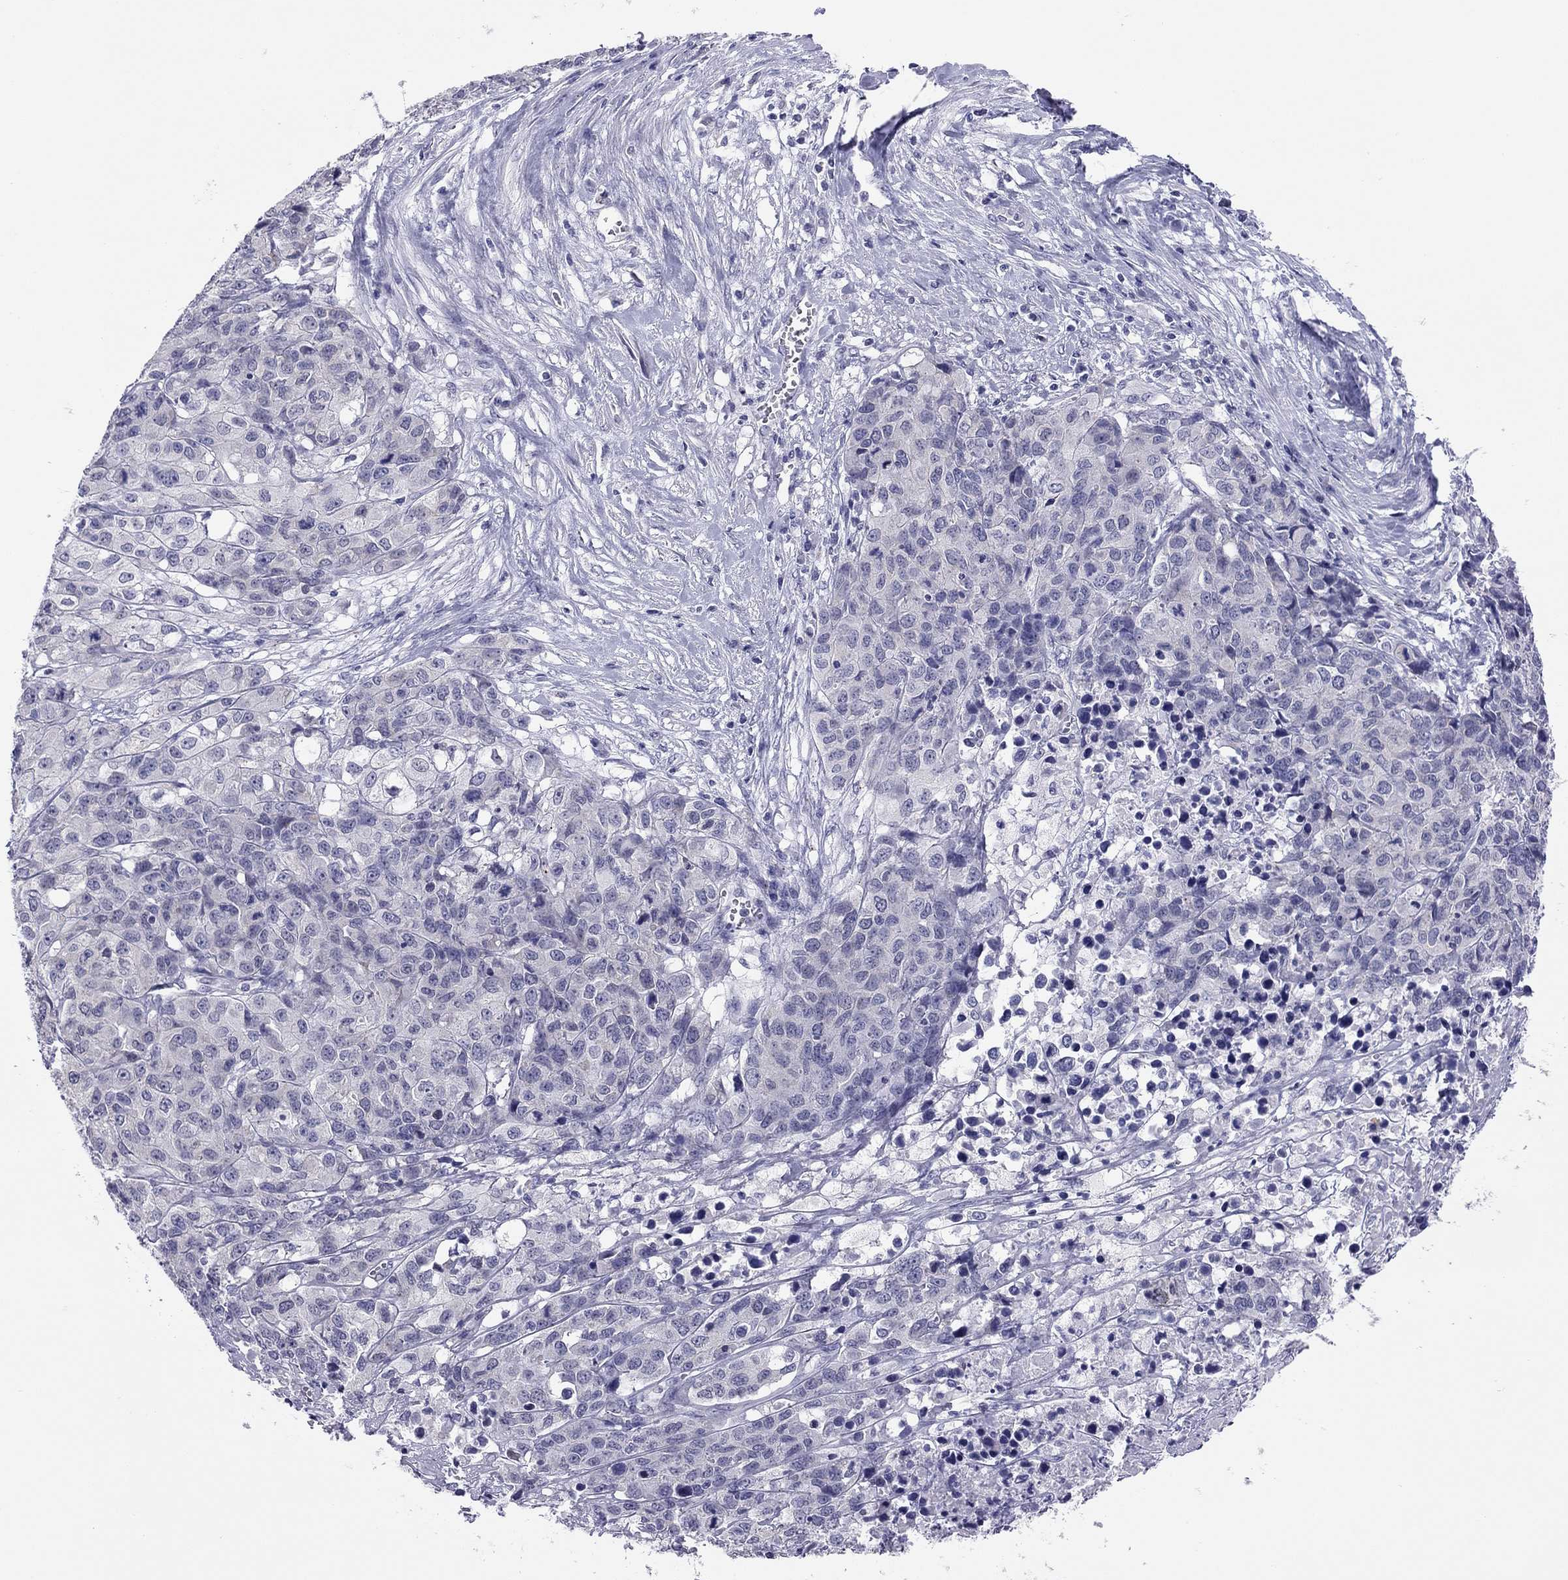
{"staining": {"intensity": "negative", "quantity": "none", "location": "none"}, "tissue": "ovarian cancer", "cell_type": "Tumor cells", "image_type": "cancer", "snomed": [{"axis": "morphology", "description": "Cystadenocarcinoma, serous, NOS"}, {"axis": "topography", "description": "Ovary"}], "caption": "Immunohistochemical staining of human ovarian cancer reveals no significant positivity in tumor cells. (DAB (3,3'-diaminobenzidine) immunohistochemistry, high magnification).", "gene": "ARMC12", "patient": {"sex": "female", "age": 87}}